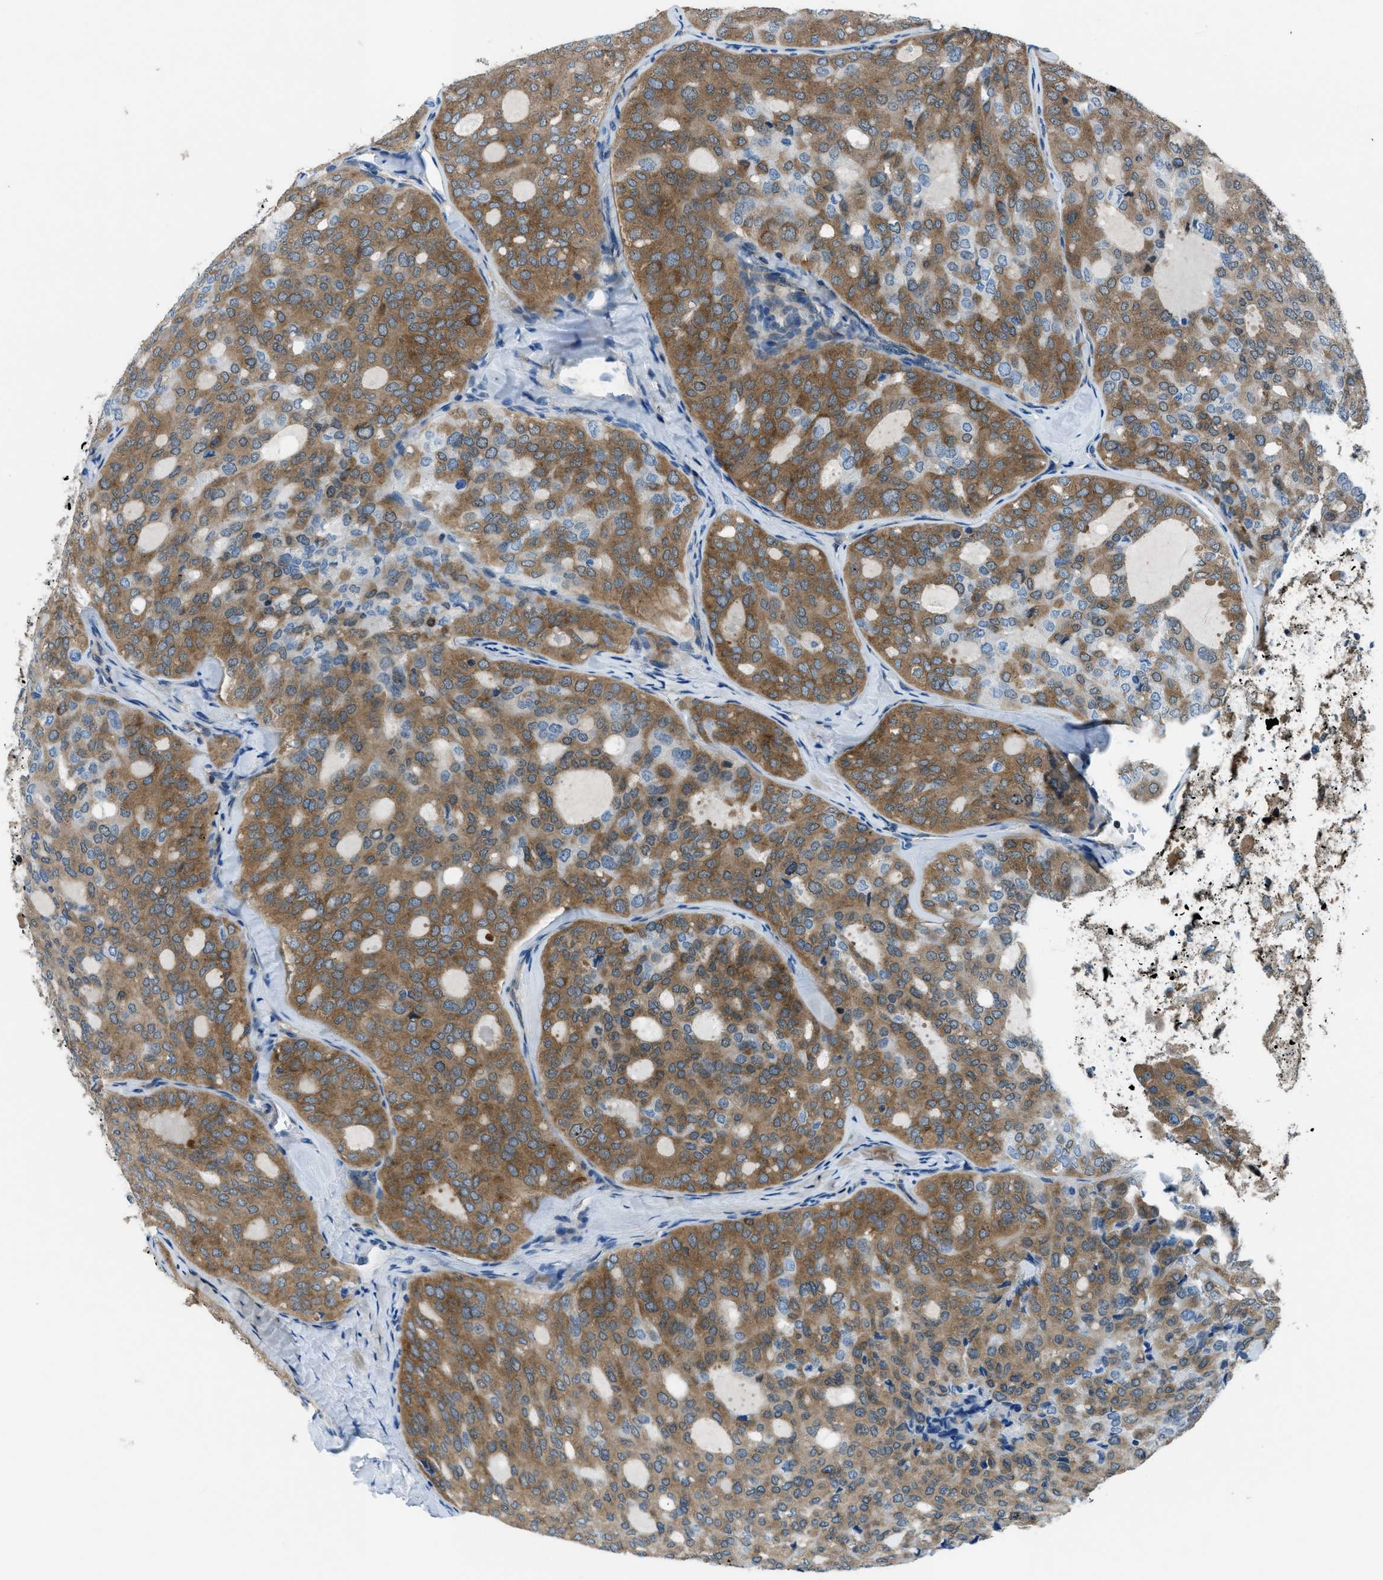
{"staining": {"intensity": "moderate", "quantity": ">75%", "location": "cytoplasmic/membranous"}, "tissue": "thyroid cancer", "cell_type": "Tumor cells", "image_type": "cancer", "snomed": [{"axis": "morphology", "description": "Follicular adenoma carcinoma, NOS"}, {"axis": "topography", "description": "Thyroid gland"}], "caption": "Thyroid cancer (follicular adenoma carcinoma) stained with DAB immunohistochemistry reveals medium levels of moderate cytoplasmic/membranous staining in approximately >75% of tumor cells. (DAB (3,3'-diaminobenzidine) = brown stain, brightfield microscopy at high magnification).", "gene": "ARFGAP2", "patient": {"sex": "male", "age": 75}}